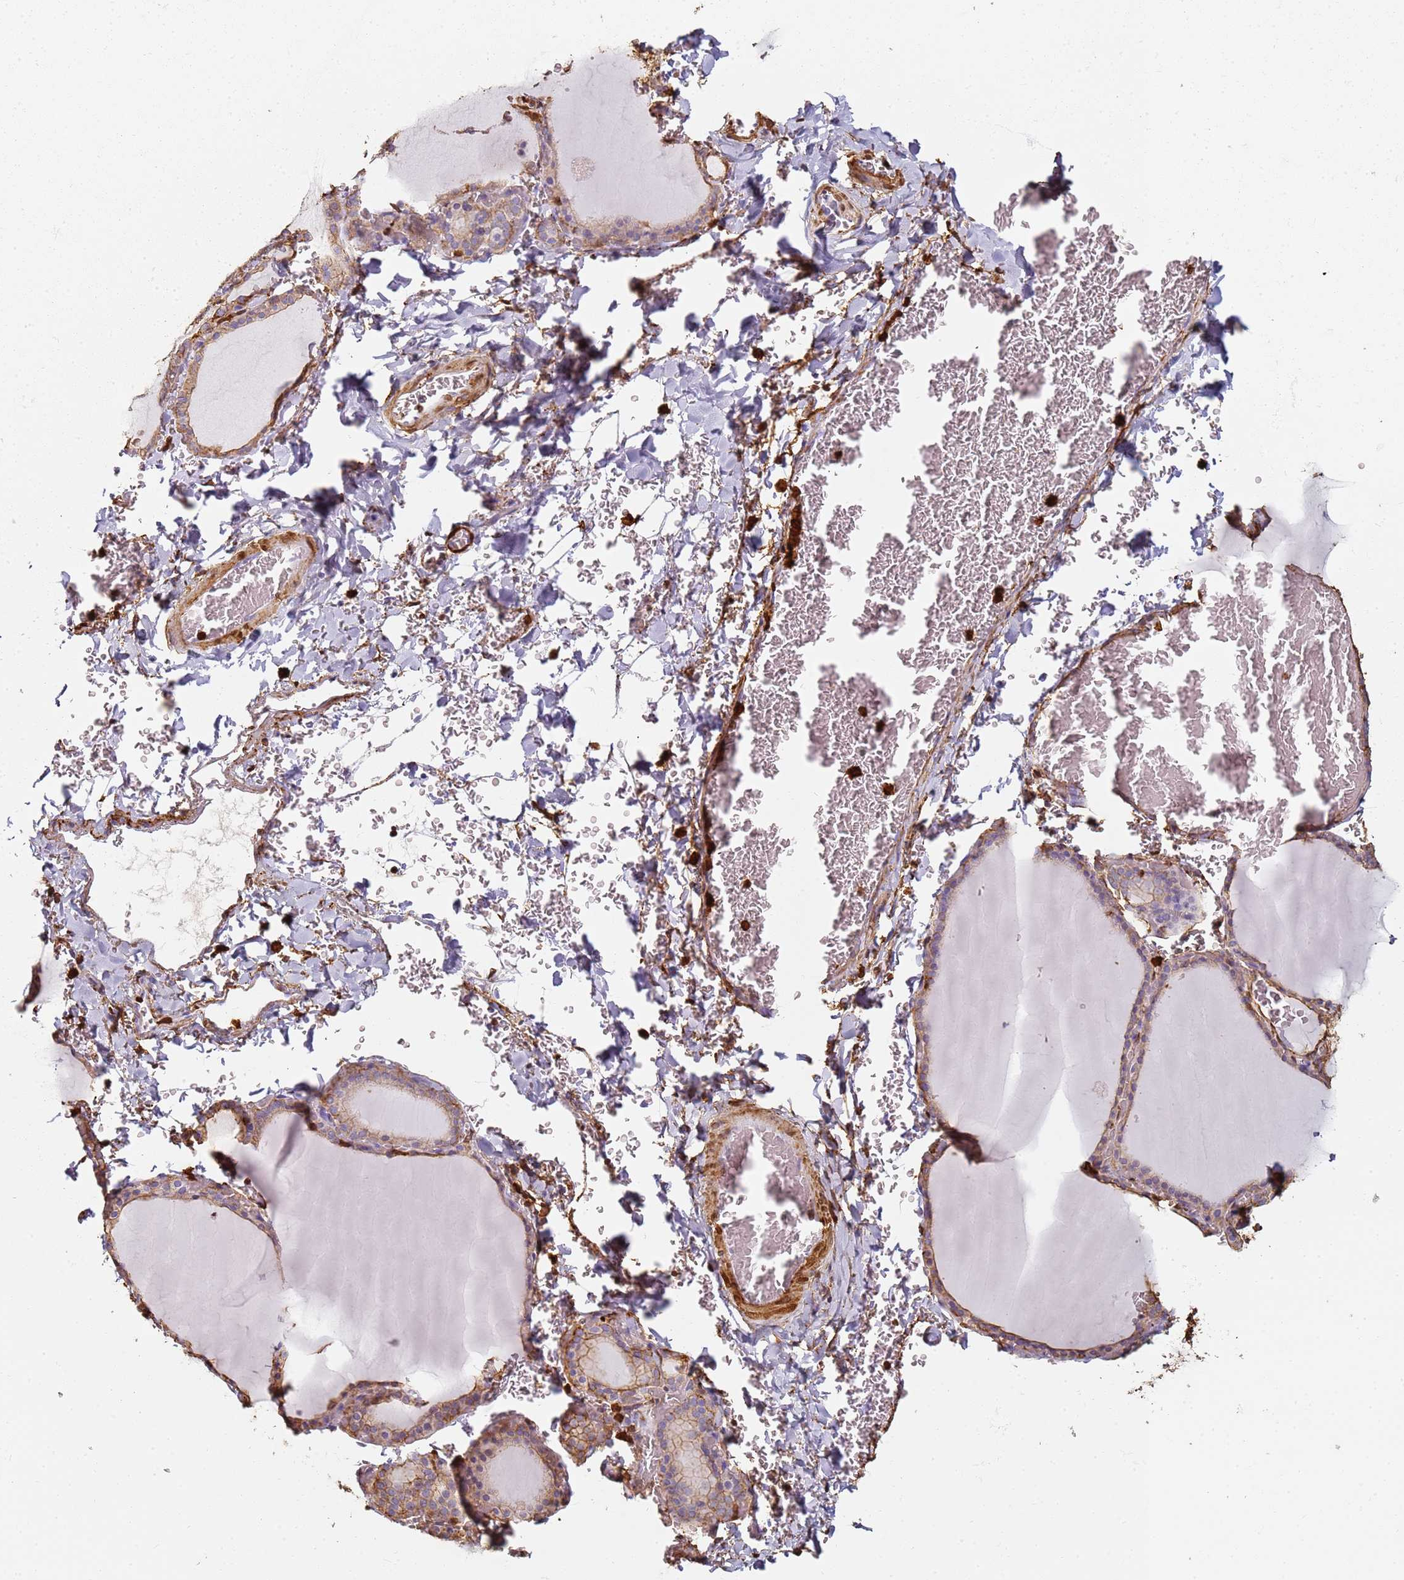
{"staining": {"intensity": "moderate", "quantity": ">75%", "location": "cytoplasmic/membranous"}, "tissue": "thyroid gland", "cell_type": "Glandular cells", "image_type": "normal", "snomed": [{"axis": "morphology", "description": "Normal tissue, NOS"}, {"axis": "topography", "description": "Thyroid gland"}], "caption": "A high-resolution micrograph shows immunohistochemistry (IHC) staining of unremarkable thyroid gland, which reveals moderate cytoplasmic/membranous positivity in about >75% of glandular cells.", "gene": "S100A4", "patient": {"sex": "female", "age": 39}}